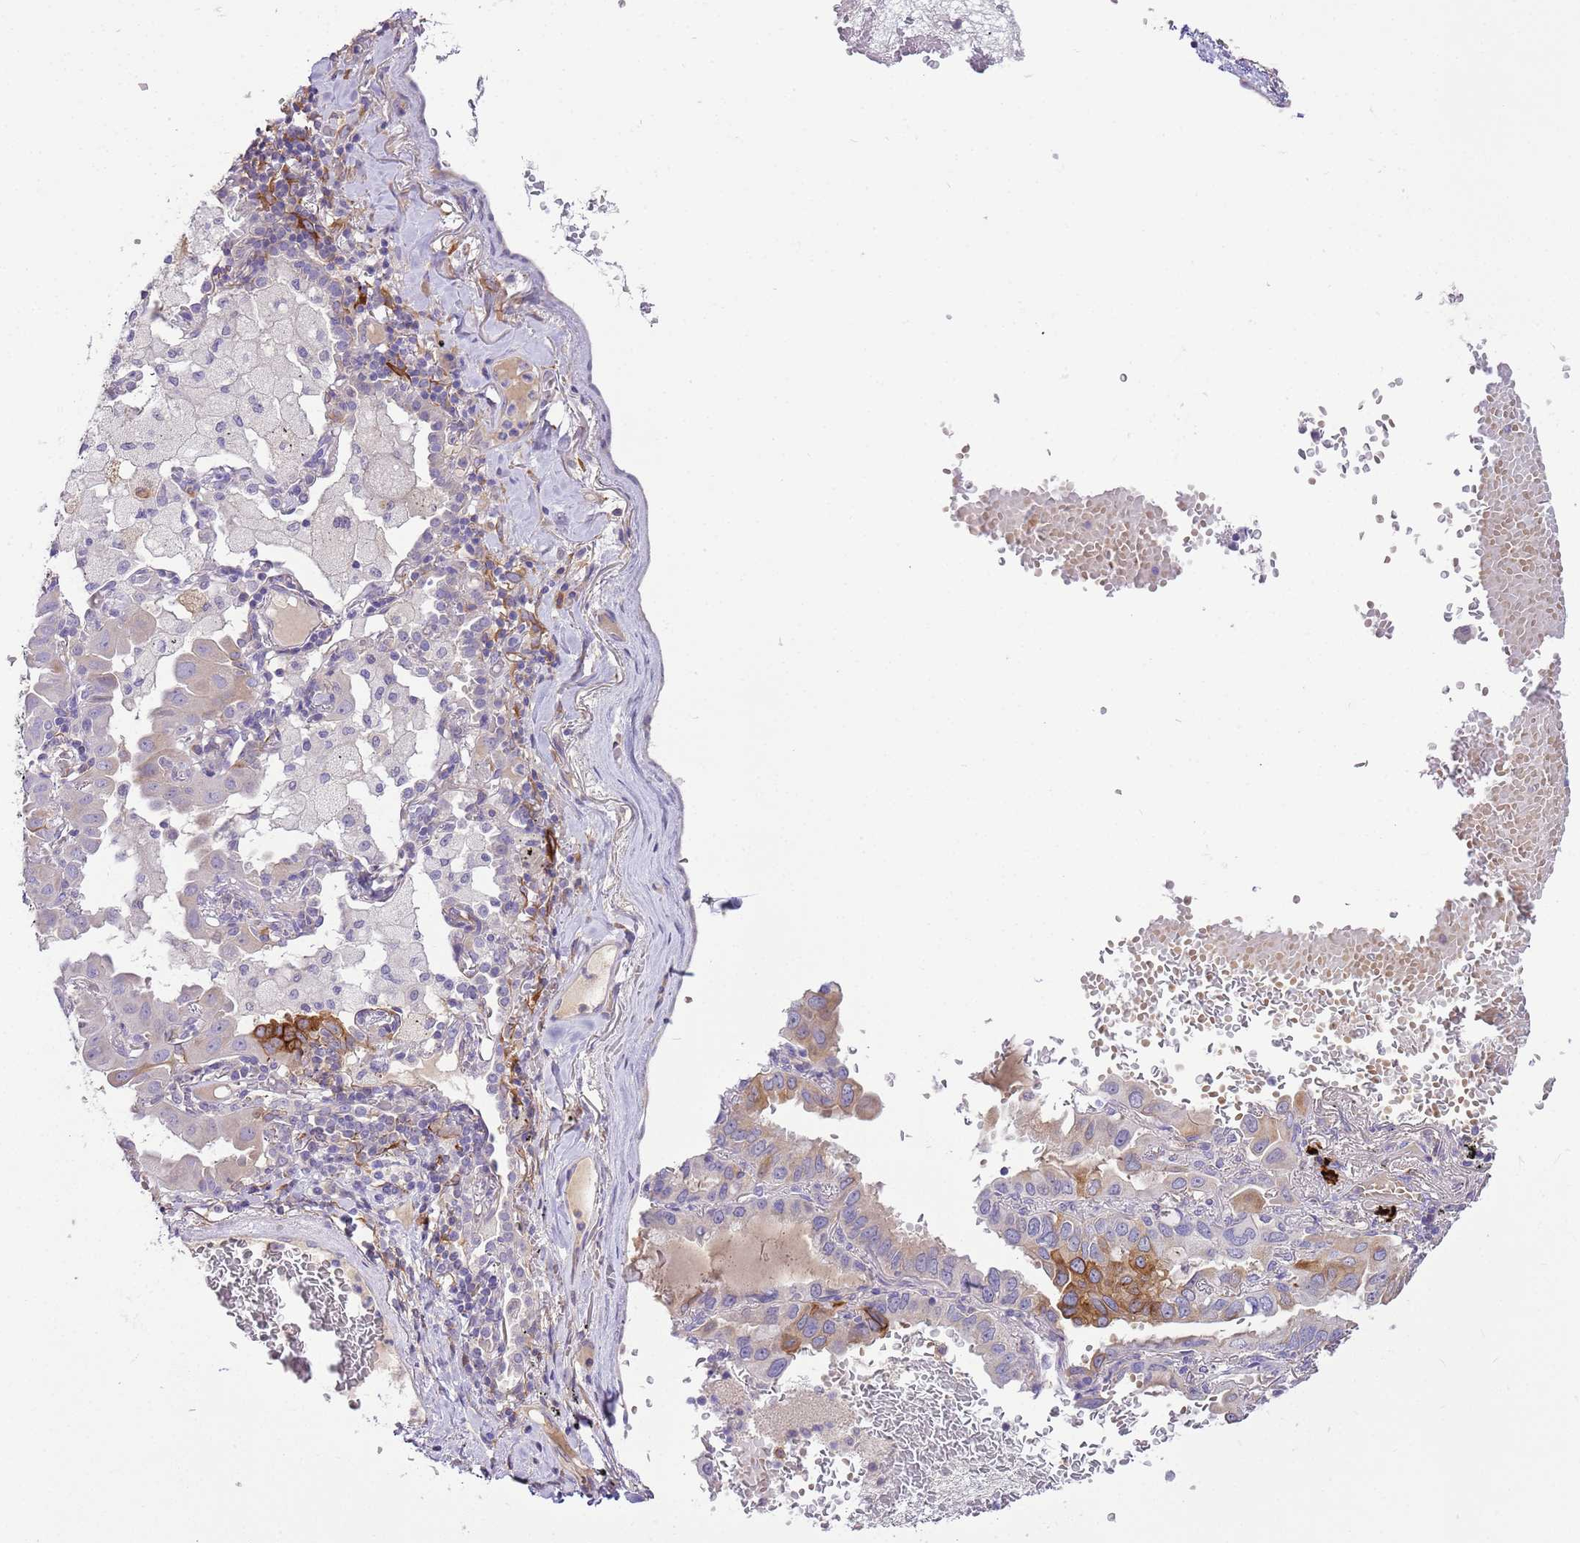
{"staining": {"intensity": "moderate", "quantity": "<25%", "location": "cytoplasmic/membranous"}, "tissue": "lung cancer", "cell_type": "Tumor cells", "image_type": "cancer", "snomed": [{"axis": "morphology", "description": "Adenocarcinoma, NOS"}, {"axis": "topography", "description": "Lung"}], "caption": "A high-resolution micrograph shows IHC staining of adenocarcinoma (lung), which demonstrates moderate cytoplasmic/membranous staining in approximately <25% of tumor cells. The protein of interest is stained brown, and the nuclei are stained in blue (DAB (3,3'-diaminobenzidine) IHC with brightfield microscopy, high magnification).", "gene": "RFK", "patient": {"sex": "male", "age": 64}}